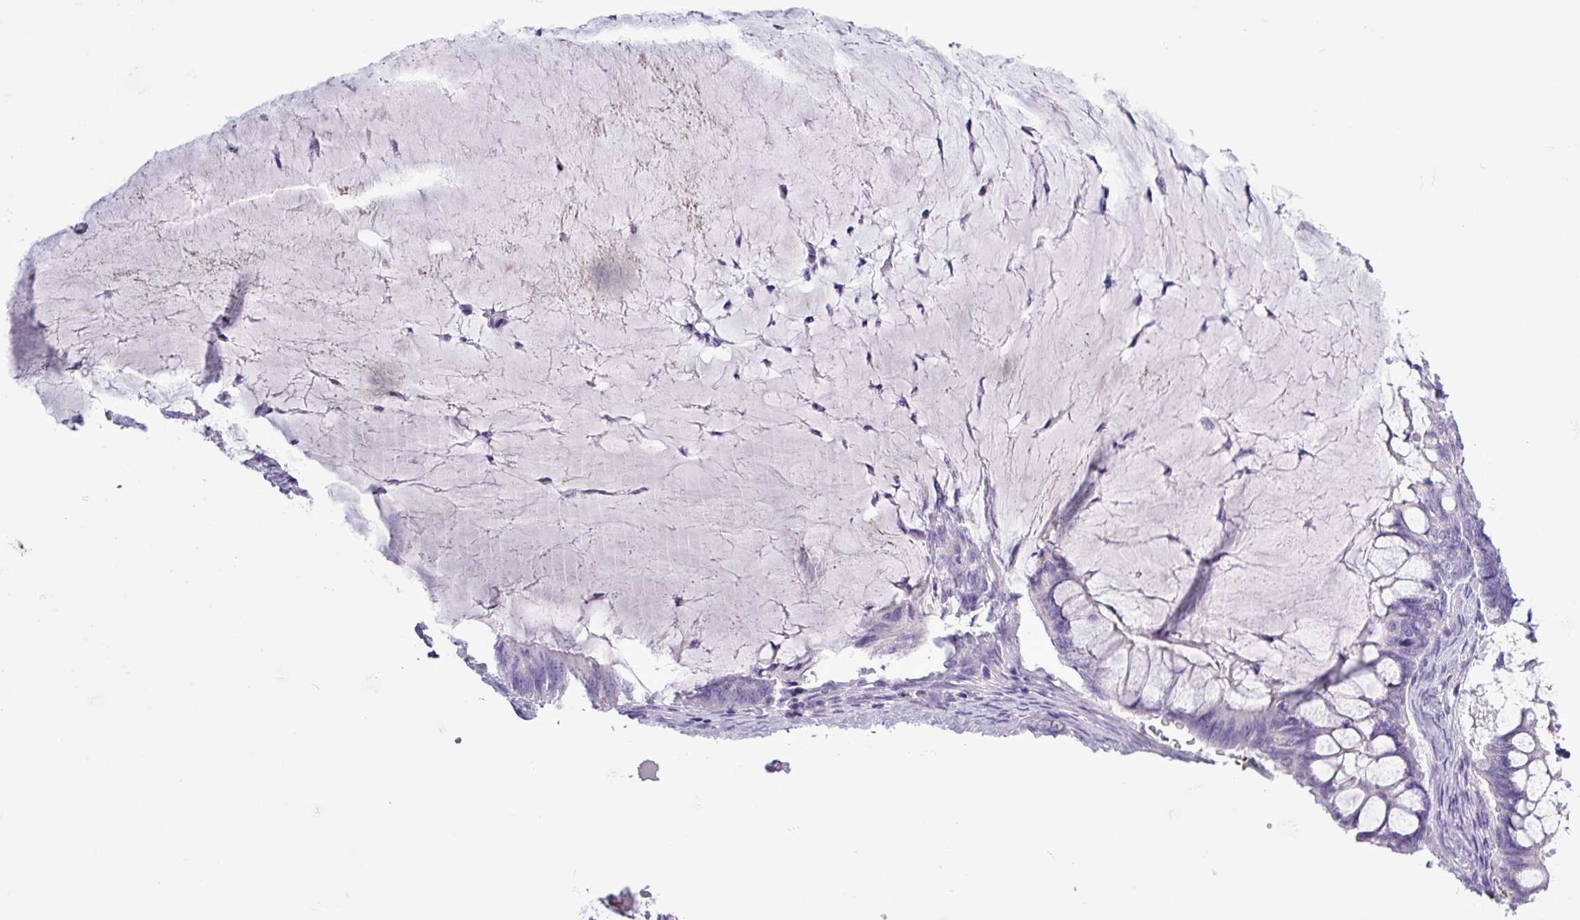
{"staining": {"intensity": "negative", "quantity": "none", "location": "none"}, "tissue": "ovarian cancer", "cell_type": "Tumor cells", "image_type": "cancer", "snomed": [{"axis": "morphology", "description": "Cystadenocarcinoma, mucinous, NOS"}, {"axis": "topography", "description": "Ovary"}], "caption": "Tumor cells are negative for protein expression in human ovarian mucinous cystadenocarcinoma. (DAB immunohistochemistry with hematoxylin counter stain).", "gene": "ALDH3A1", "patient": {"sex": "female", "age": 61}}